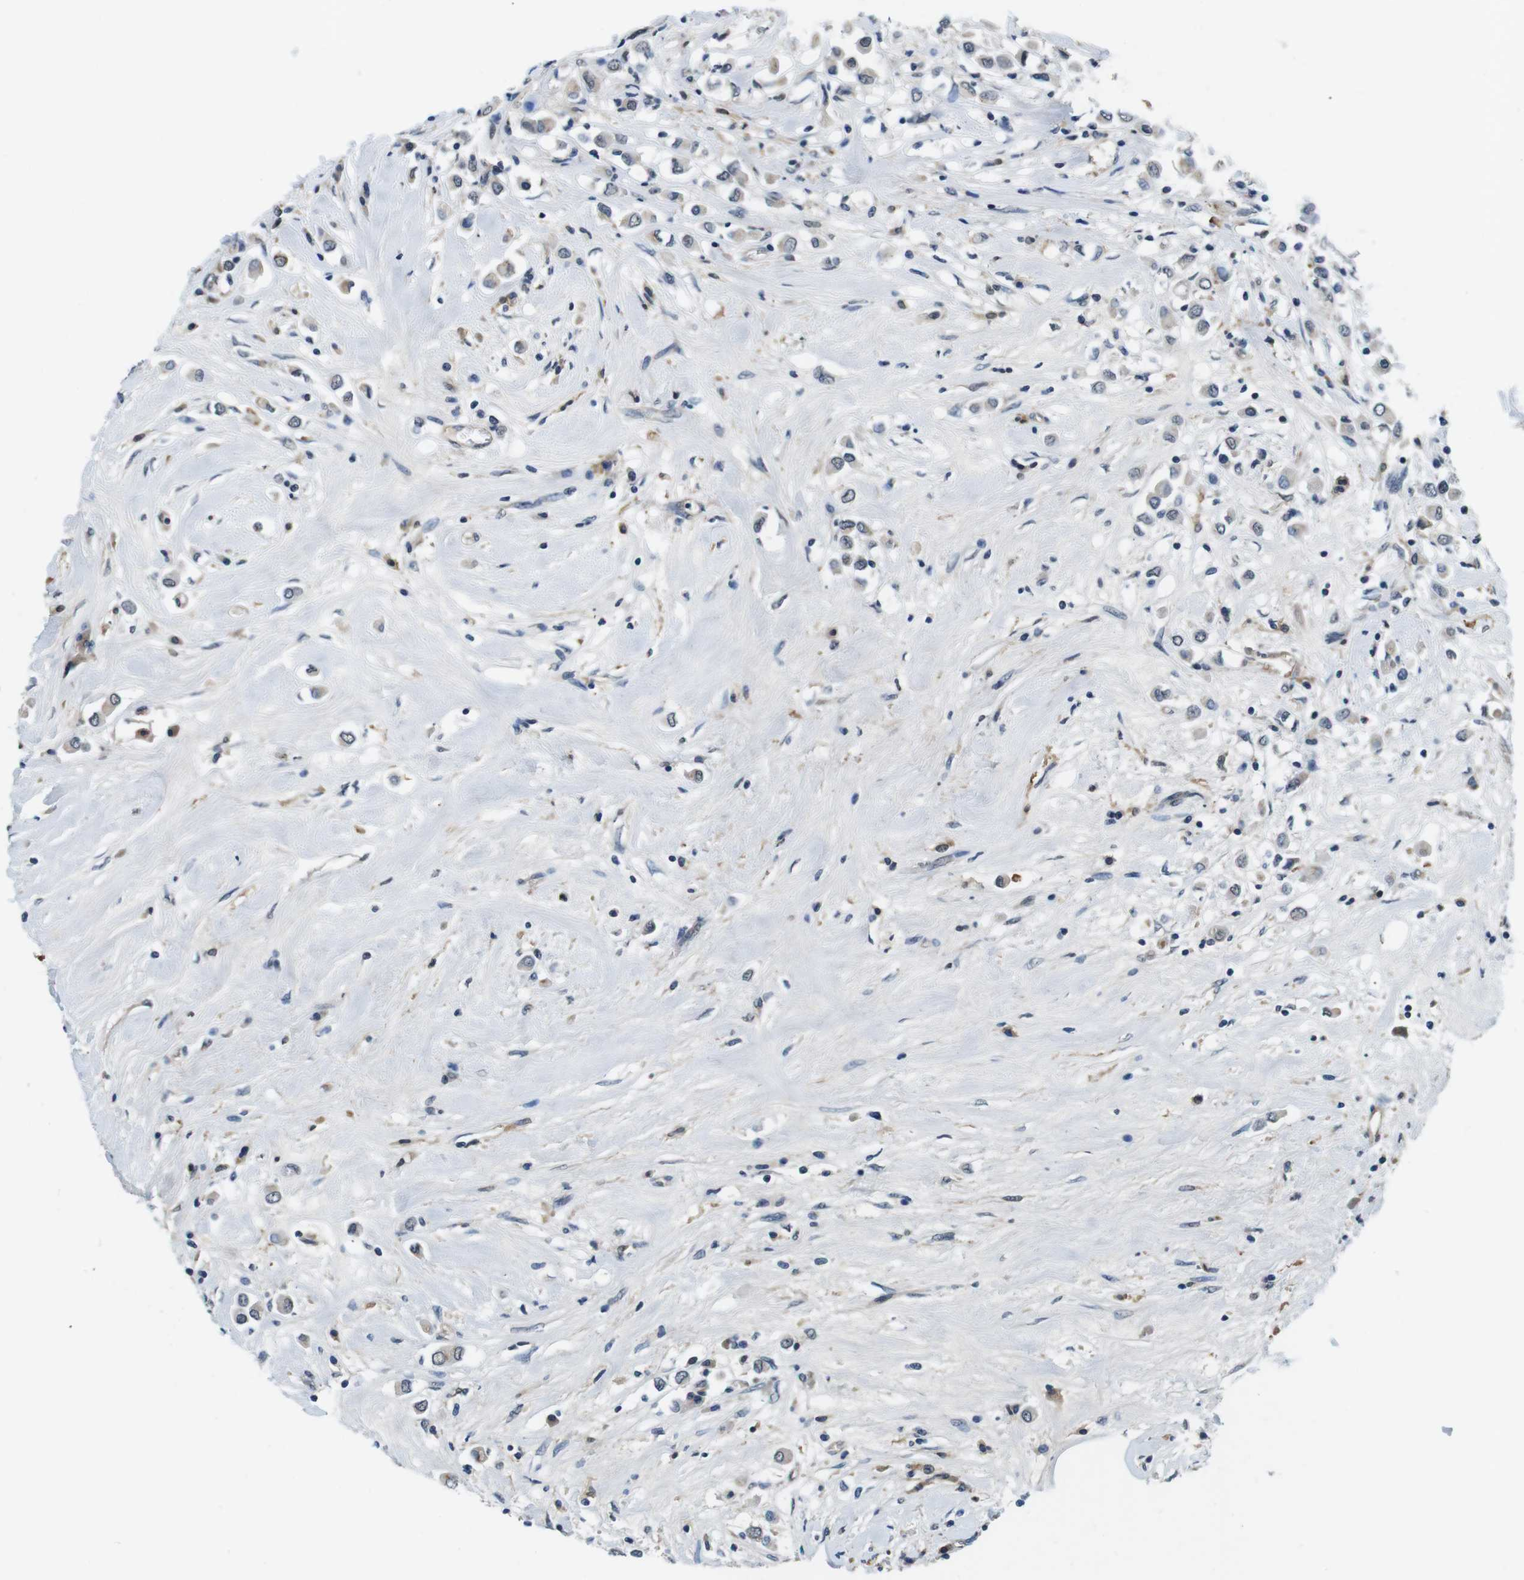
{"staining": {"intensity": "weak", "quantity": "<25%", "location": "cytoplasmic/membranous,nuclear"}, "tissue": "breast cancer", "cell_type": "Tumor cells", "image_type": "cancer", "snomed": [{"axis": "morphology", "description": "Duct carcinoma"}, {"axis": "topography", "description": "Breast"}], "caption": "This is an immunohistochemistry (IHC) histopathology image of human breast cancer (intraductal carcinoma). There is no staining in tumor cells.", "gene": "CD163L1", "patient": {"sex": "female", "age": 61}}